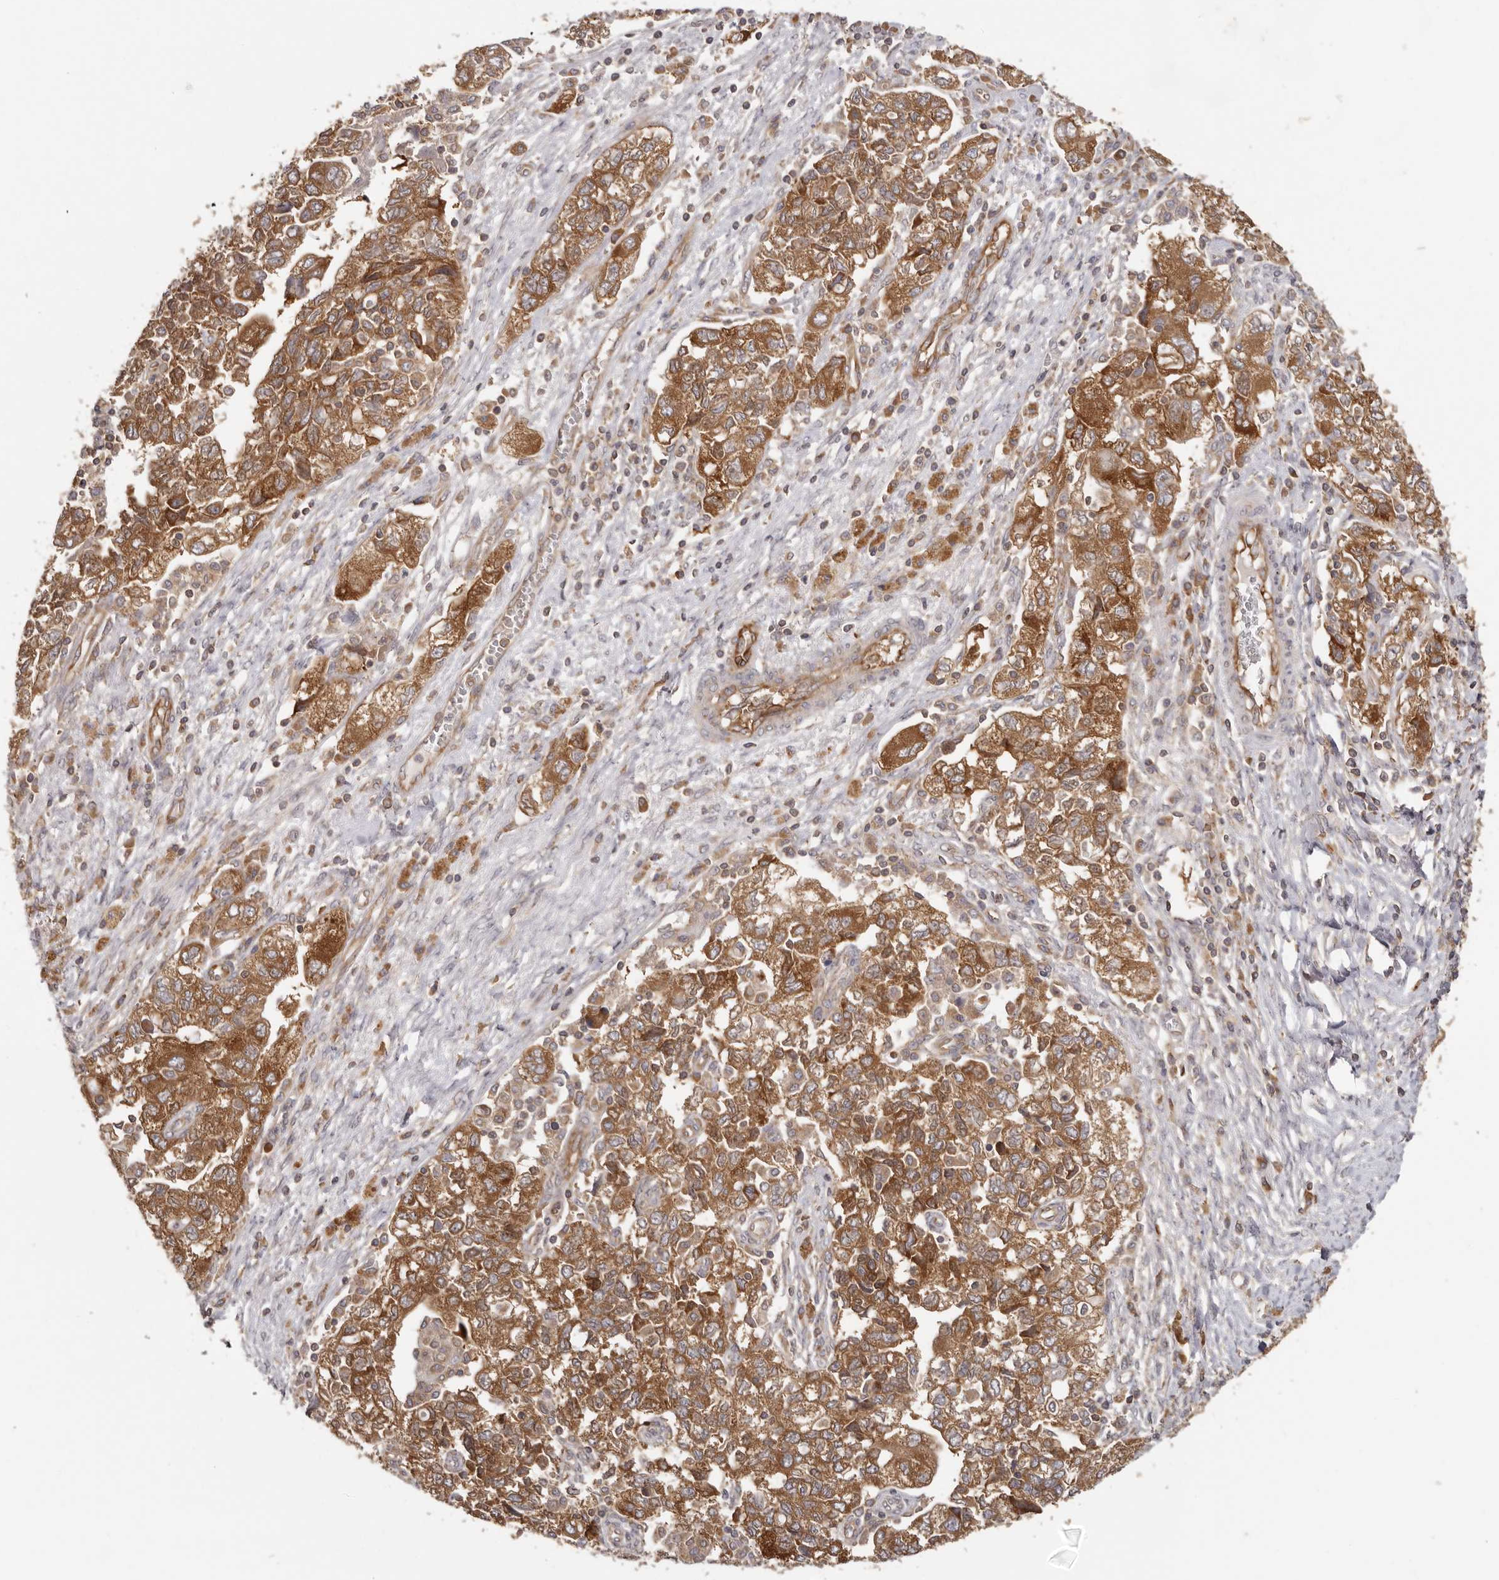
{"staining": {"intensity": "strong", "quantity": ">75%", "location": "cytoplasmic/membranous"}, "tissue": "ovarian cancer", "cell_type": "Tumor cells", "image_type": "cancer", "snomed": [{"axis": "morphology", "description": "Carcinoma, NOS"}, {"axis": "morphology", "description": "Cystadenocarcinoma, serous, NOS"}, {"axis": "topography", "description": "Ovary"}], "caption": "This histopathology image shows immunohistochemistry staining of human ovarian carcinoma, with high strong cytoplasmic/membranous positivity in about >75% of tumor cells.", "gene": "EEF1E1", "patient": {"sex": "female", "age": 69}}